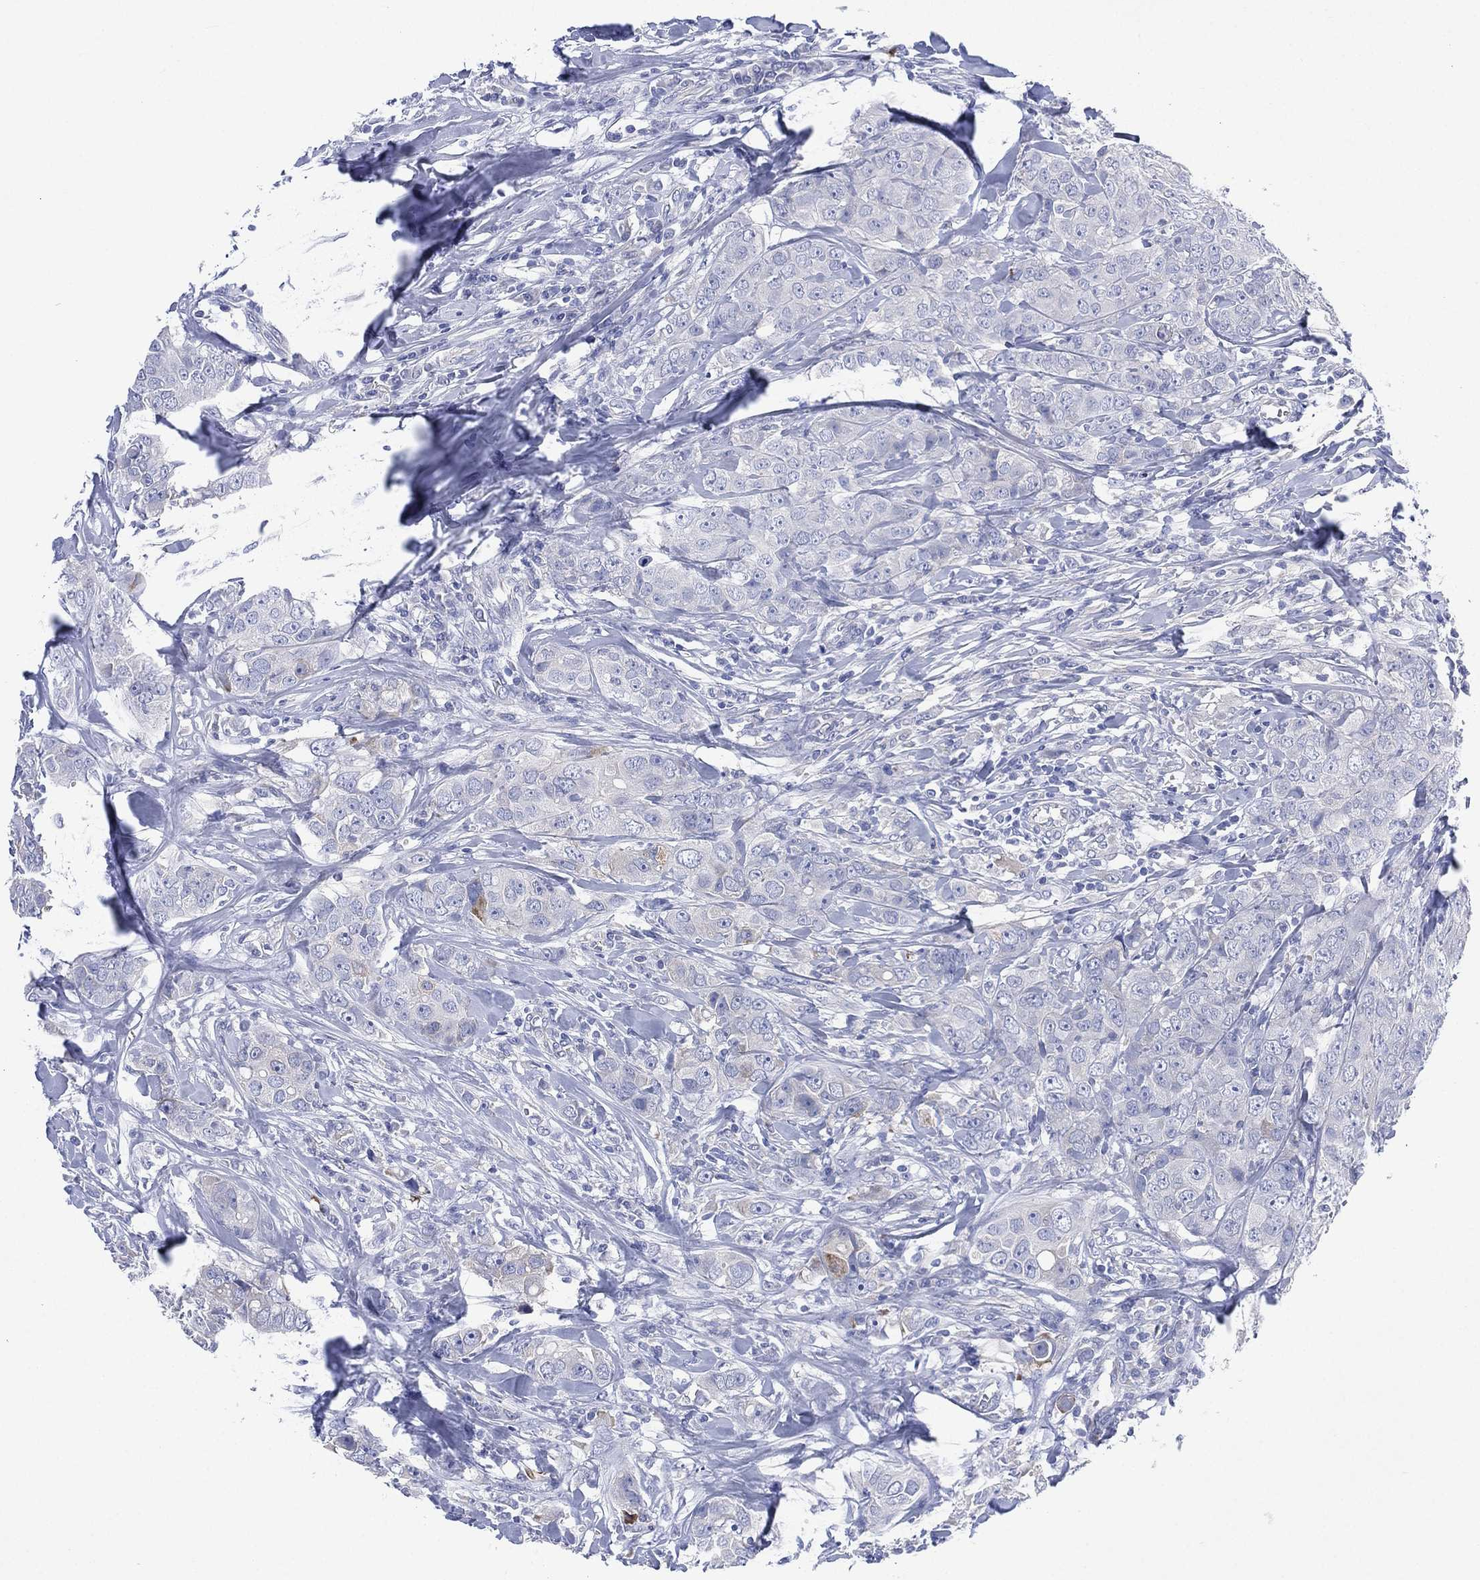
{"staining": {"intensity": "negative", "quantity": "none", "location": "none"}, "tissue": "breast cancer", "cell_type": "Tumor cells", "image_type": "cancer", "snomed": [{"axis": "morphology", "description": "Duct carcinoma"}, {"axis": "topography", "description": "Breast"}], "caption": "Immunohistochemical staining of breast cancer demonstrates no significant positivity in tumor cells.", "gene": "CHRNA3", "patient": {"sex": "female", "age": 43}}